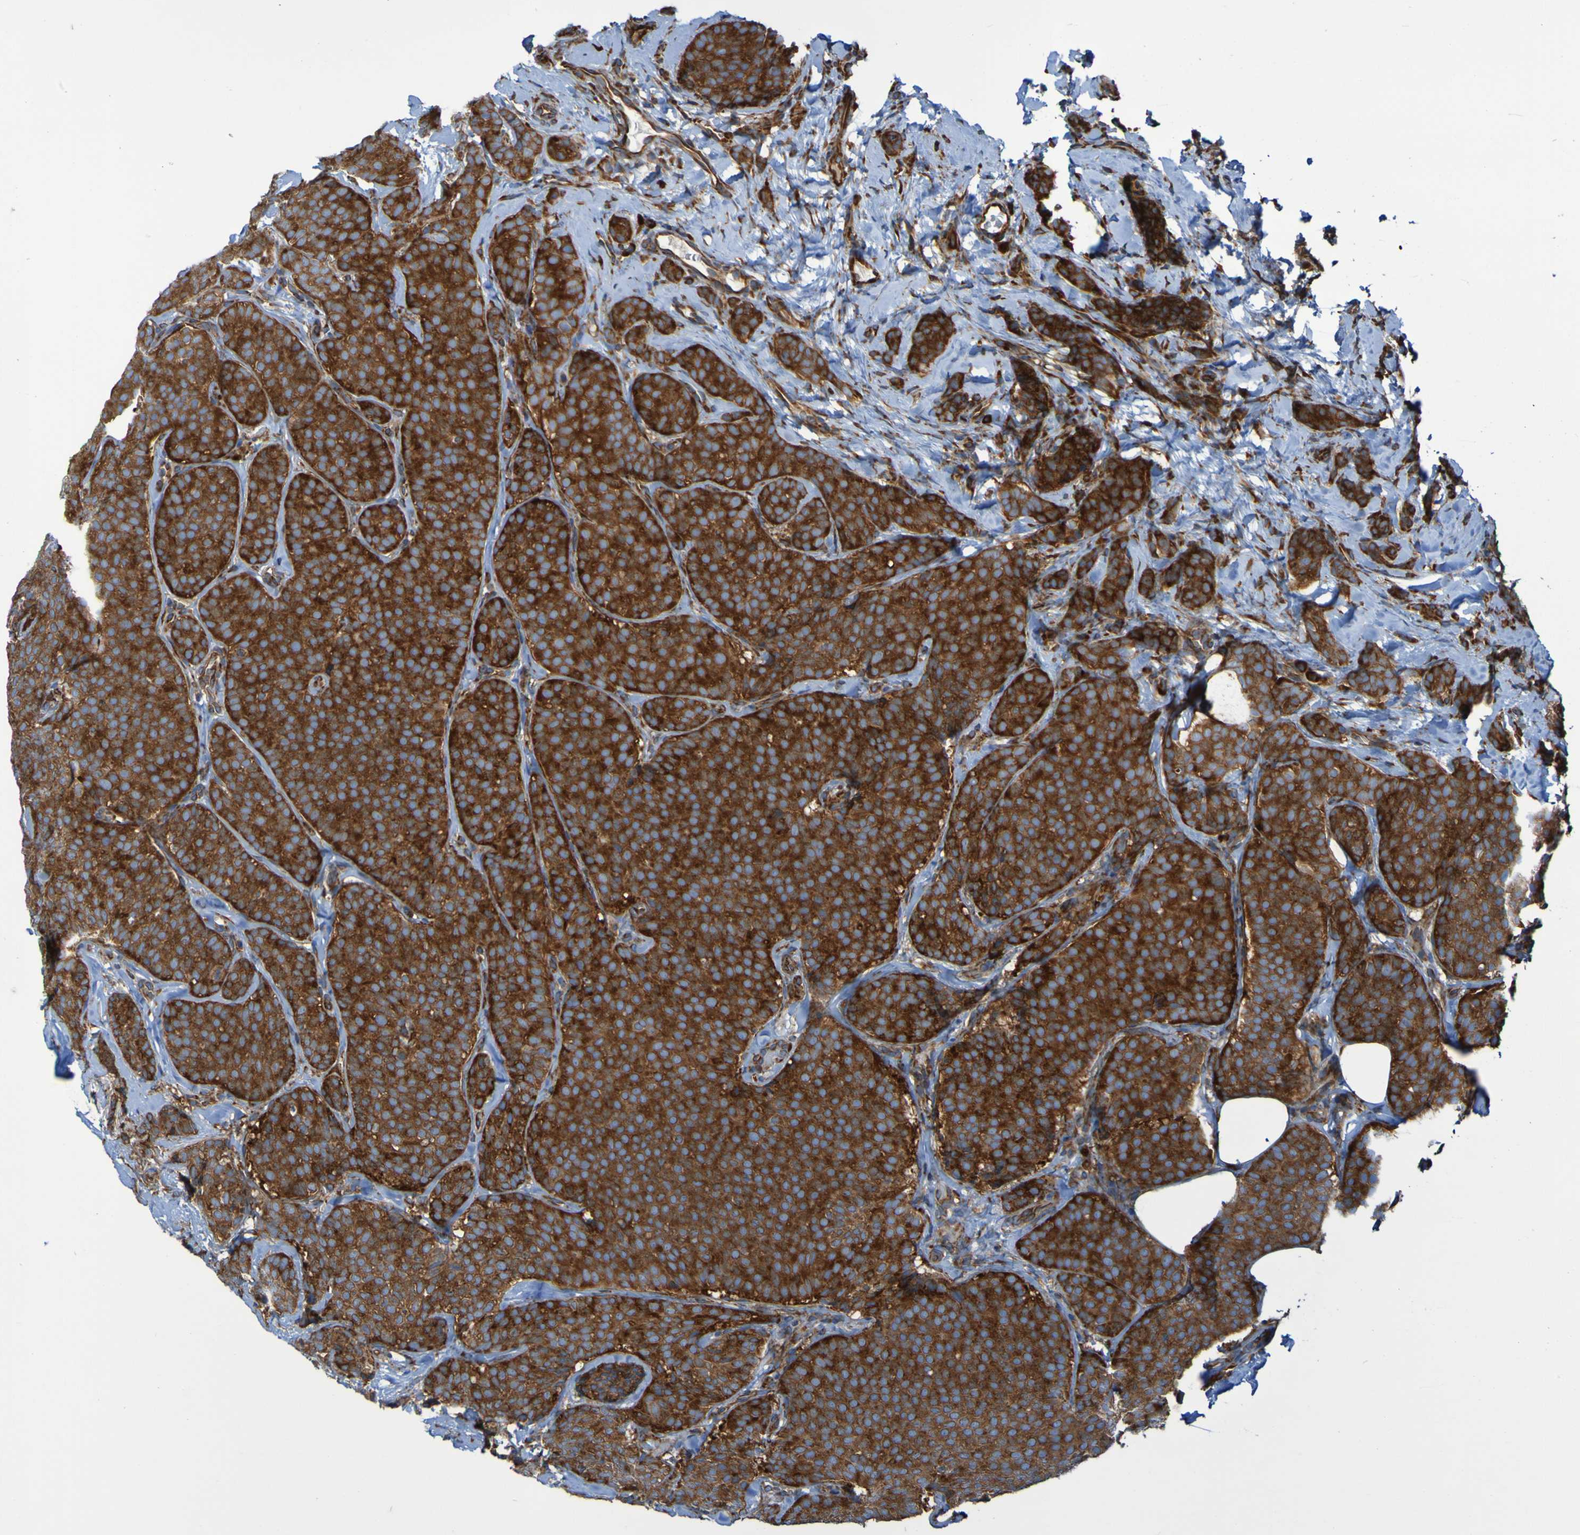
{"staining": {"intensity": "strong", "quantity": ">75%", "location": "cytoplasmic/membranous"}, "tissue": "breast cancer", "cell_type": "Tumor cells", "image_type": "cancer", "snomed": [{"axis": "morphology", "description": "Lobular carcinoma"}, {"axis": "topography", "description": "Skin"}, {"axis": "topography", "description": "Breast"}], "caption": "Immunohistochemistry (IHC) micrograph of neoplastic tissue: breast cancer stained using immunohistochemistry exhibits high levels of strong protein expression localized specifically in the cytoplasmic/membranous of tumor cells, appearing as a cytoplasmic/membranous brown color.", "gene": "RPL10", "patient": {"sex": "female", "age": 46}}